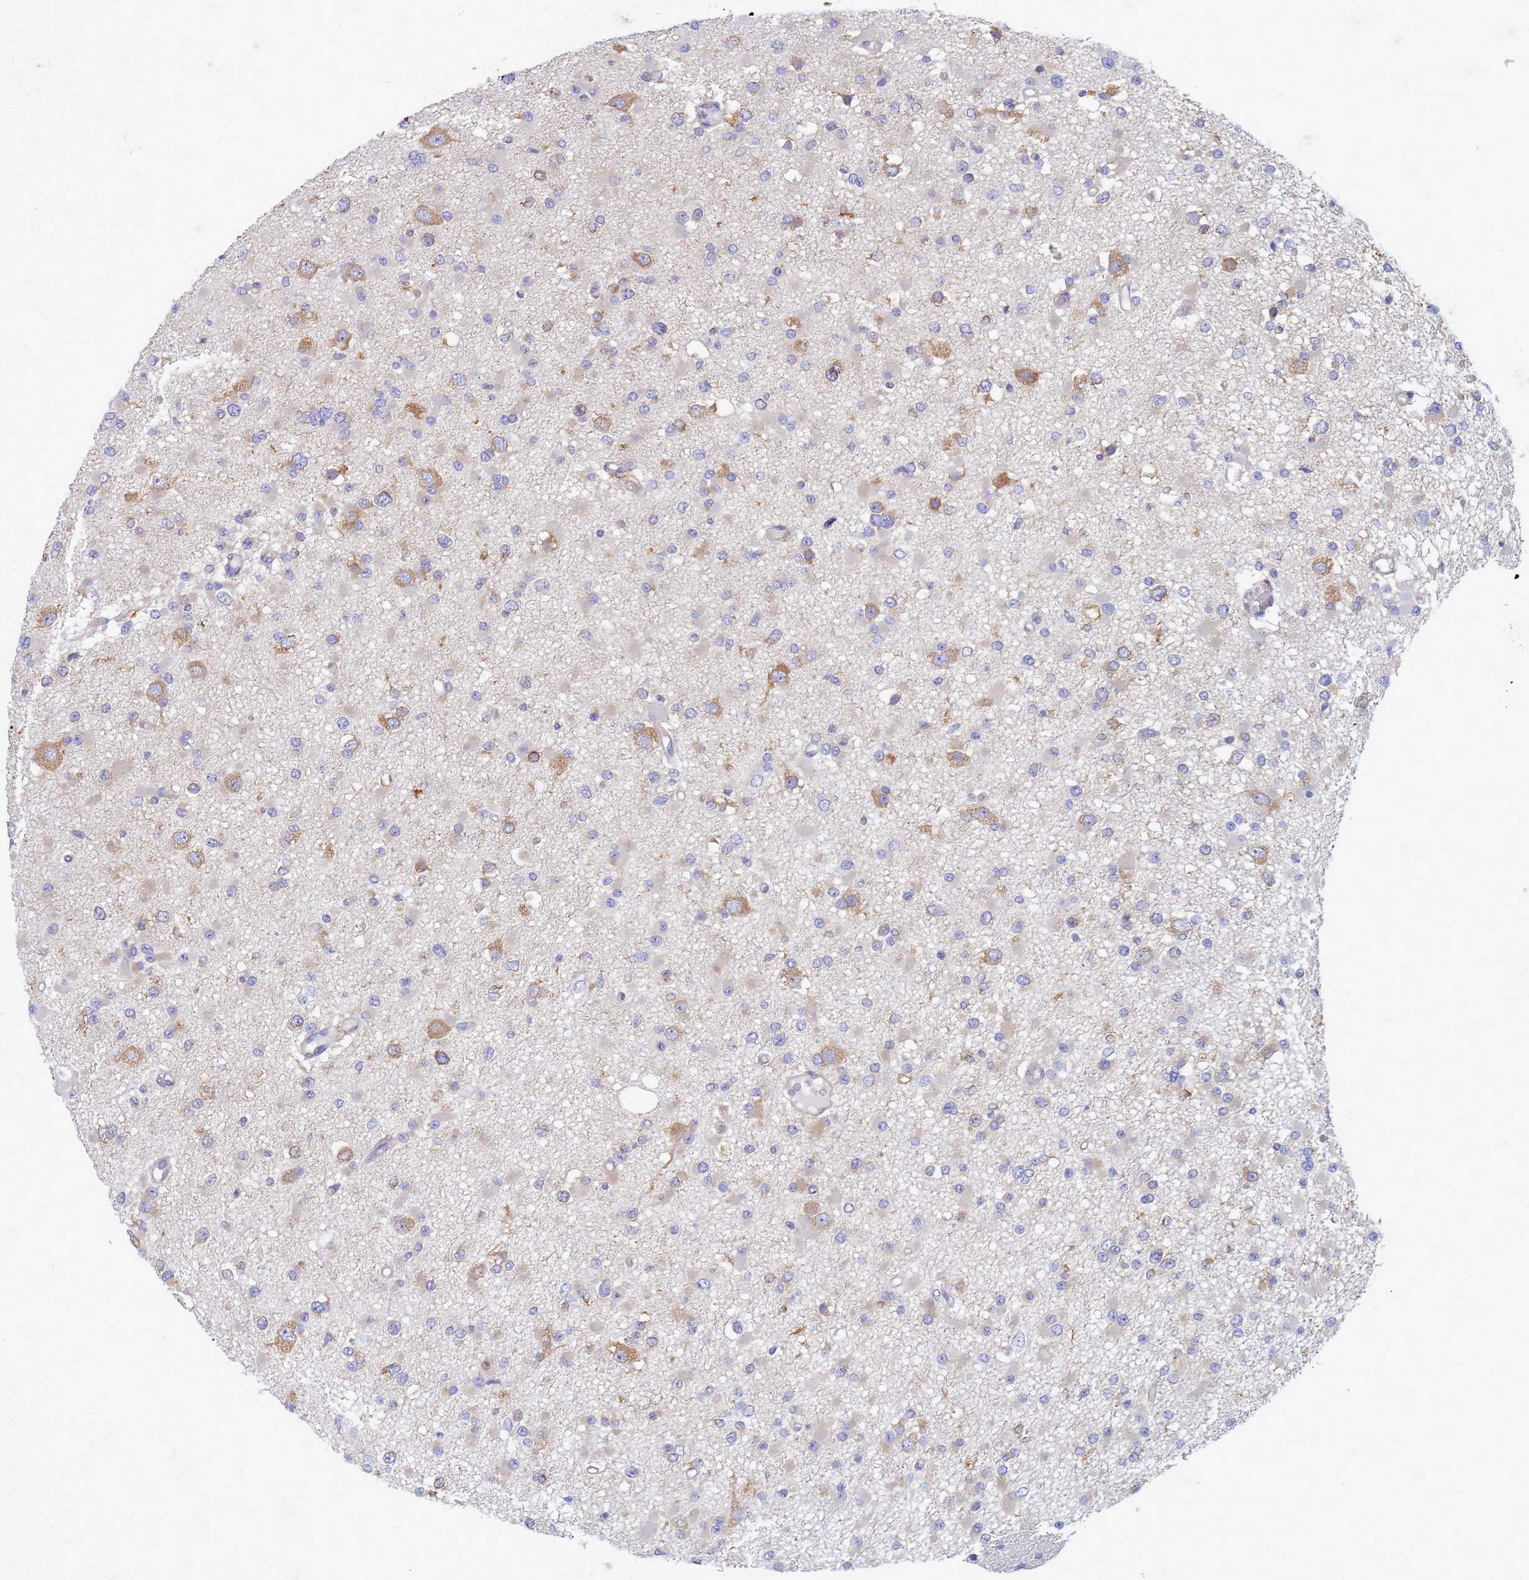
{"staining": {"intensity": "negative", "quantity": "none", "location": "none"}, "tissue": "glioma", "cell_type": "Tumor cells", "image_type": "cancer", "snomed": [{"axis": "morphology", "description": "Glioma, malignant, Low grade"}, {"axis": "topography", "description": "Brain"}], "caption": "High power microscopy image of an immunohistochemistry image of low-grade glioma (malignant), revealing no significant expression in tumor cells.", "gene": "EEA1", "patient": {"sex": "female", "age": 22}}